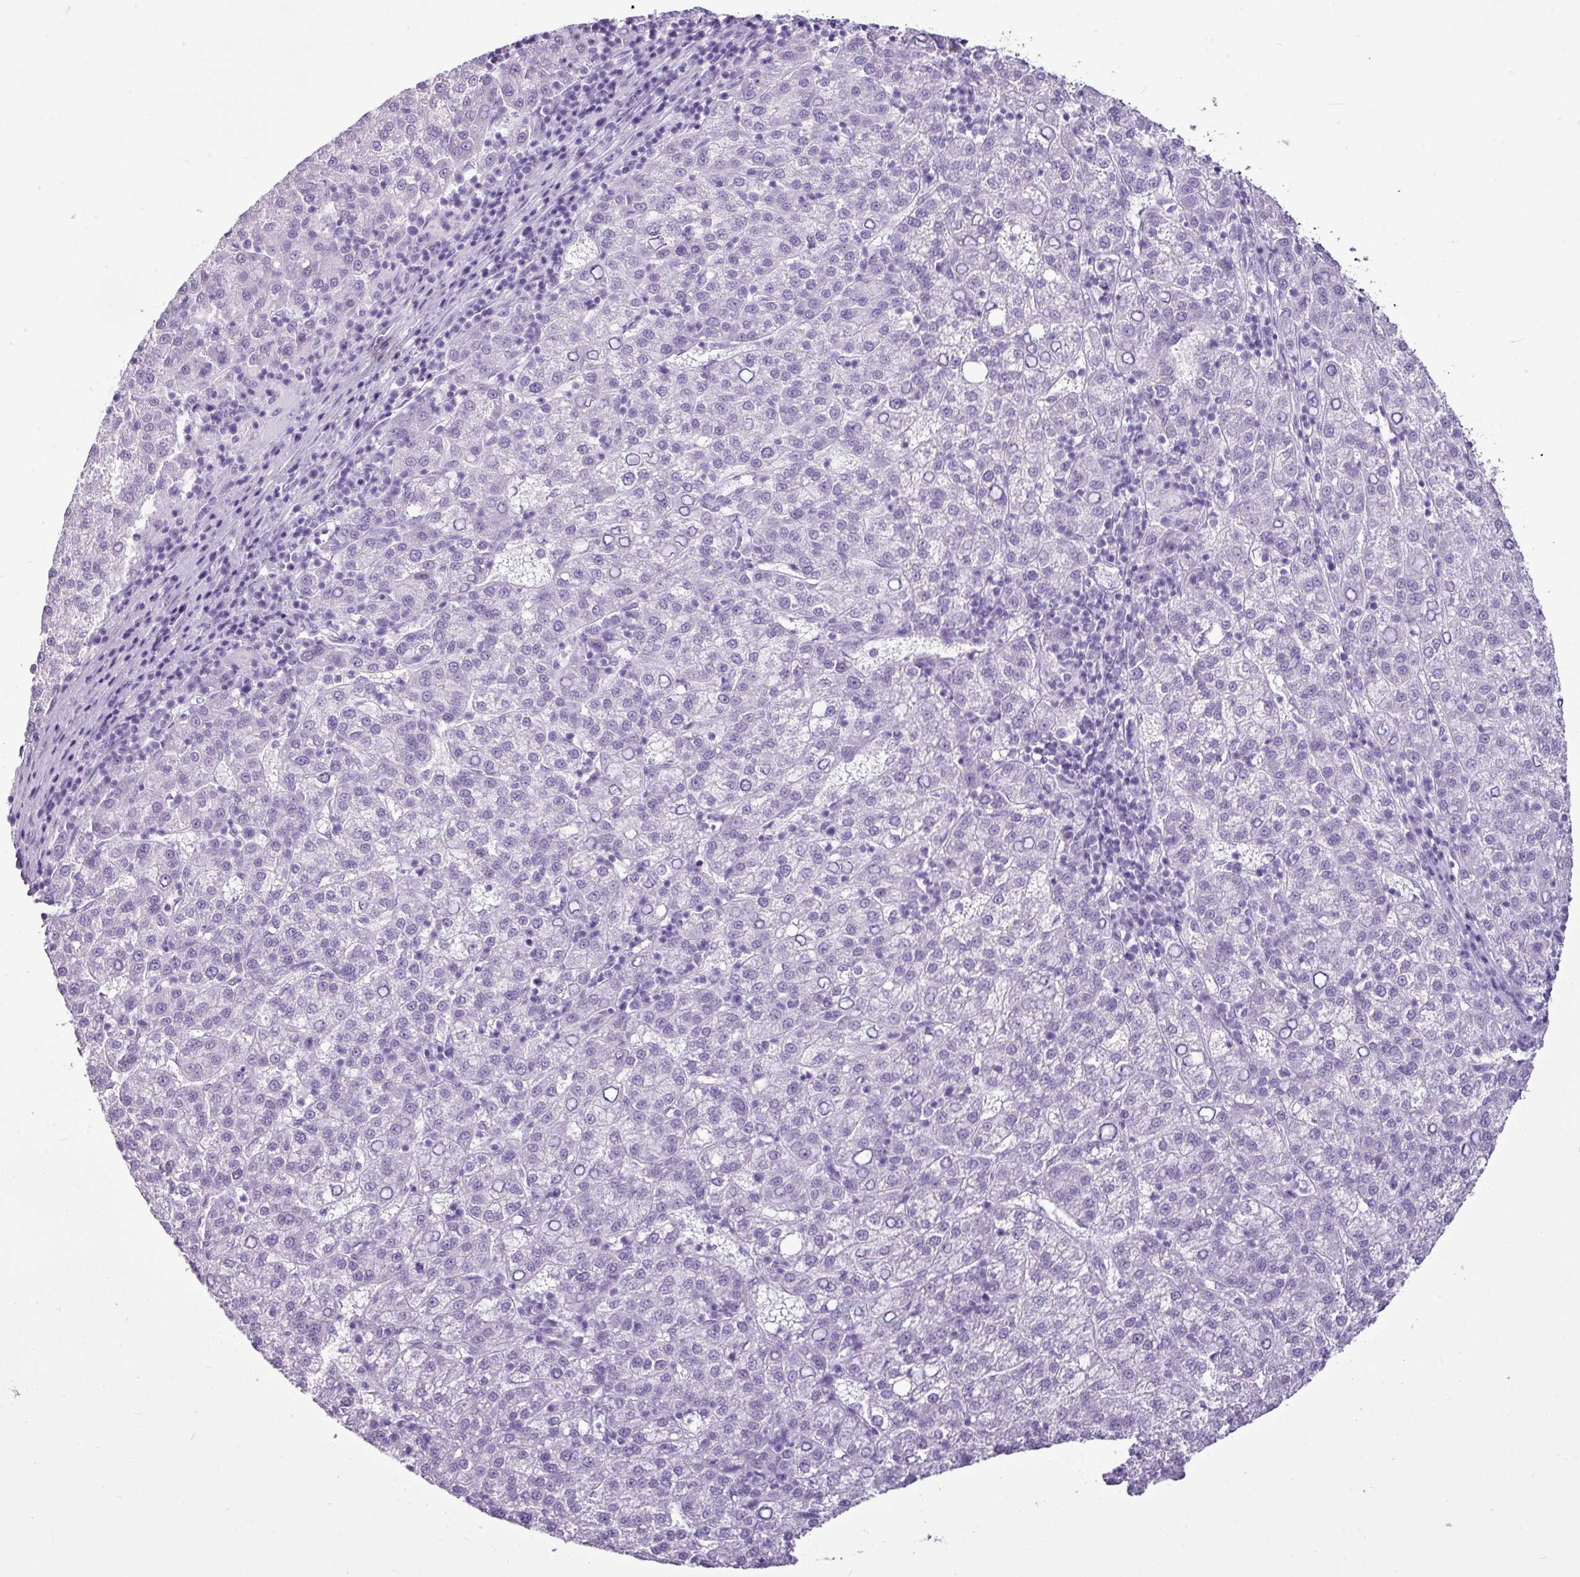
{"staining": {"intensity": "negative", "quantity": "none", "location": "none"}, "tissue": "liver cancer", "cell_type": "Tumor cells", "image_type": "cancer", "snomed": [{"axis": "morphology", "description": "Carcinoma, Hepatocellular, NOS"}, {"axis": "topography", "description": "Liver"}], "caption": "Immunohistochemical staining of liver cancer (hepatocellular carcinoma) shows no significant staining in tumor cells.", "gene": "AMY1B", "patient": {"sex": "female", "age": 58}}